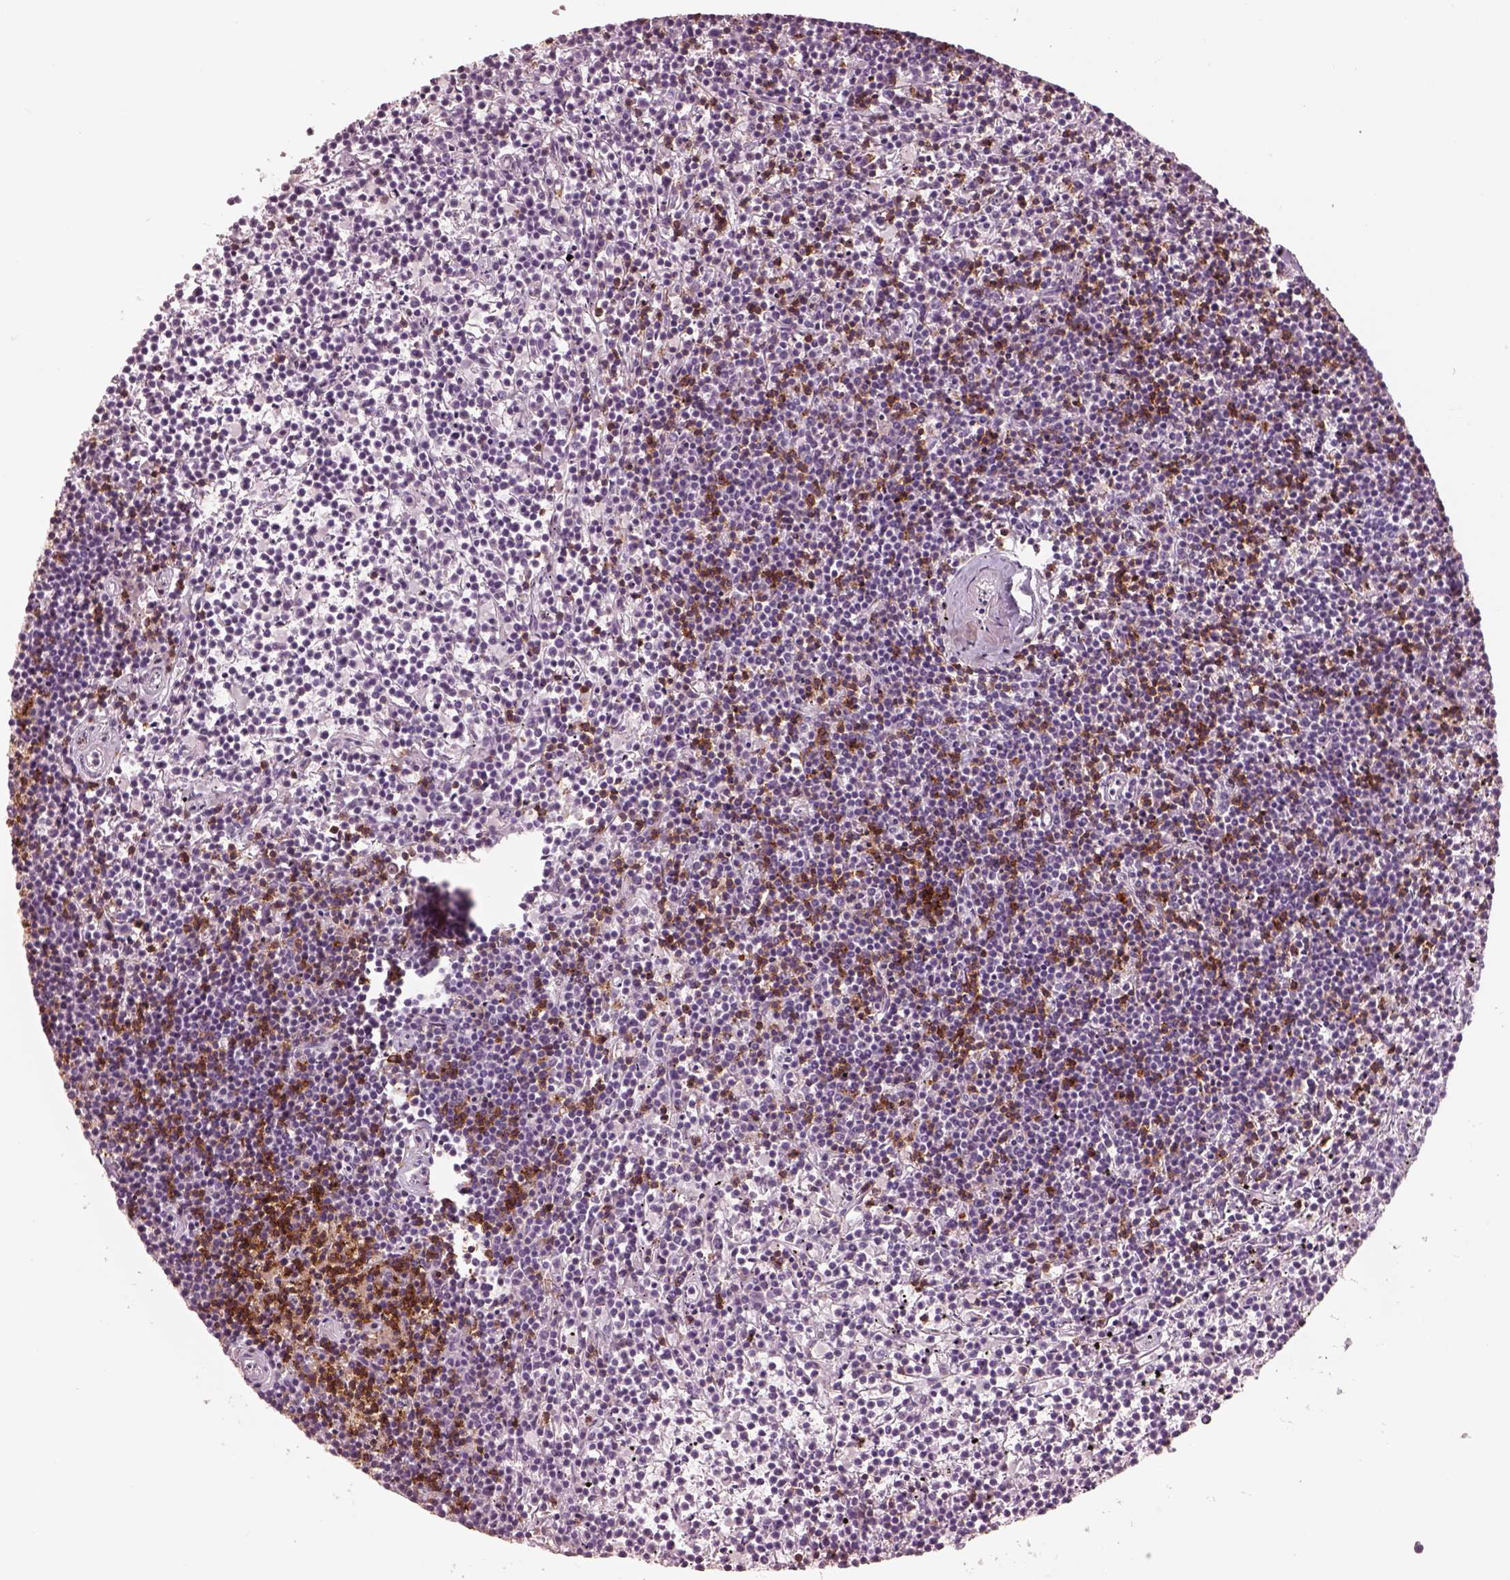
{"staining": {"intensity": "negative", "quantity": "none", "location": "none"}, "tissue": "lymphoma", "cell_type": "Tumor cells", "image_type": "cancer", "snomed": [{"axis": "morphology", "description": "Malignant lymphoma, non-Hodgkin's type, Low grade"}, {"axis": "topography", "description": "Spleen"}], "caption": "Immunohistochemical staining of human lymphoma shows no significant positivity in tumor cells.", "gene": "PDCD1", "patient": {"sex": "female", "age": 19}}